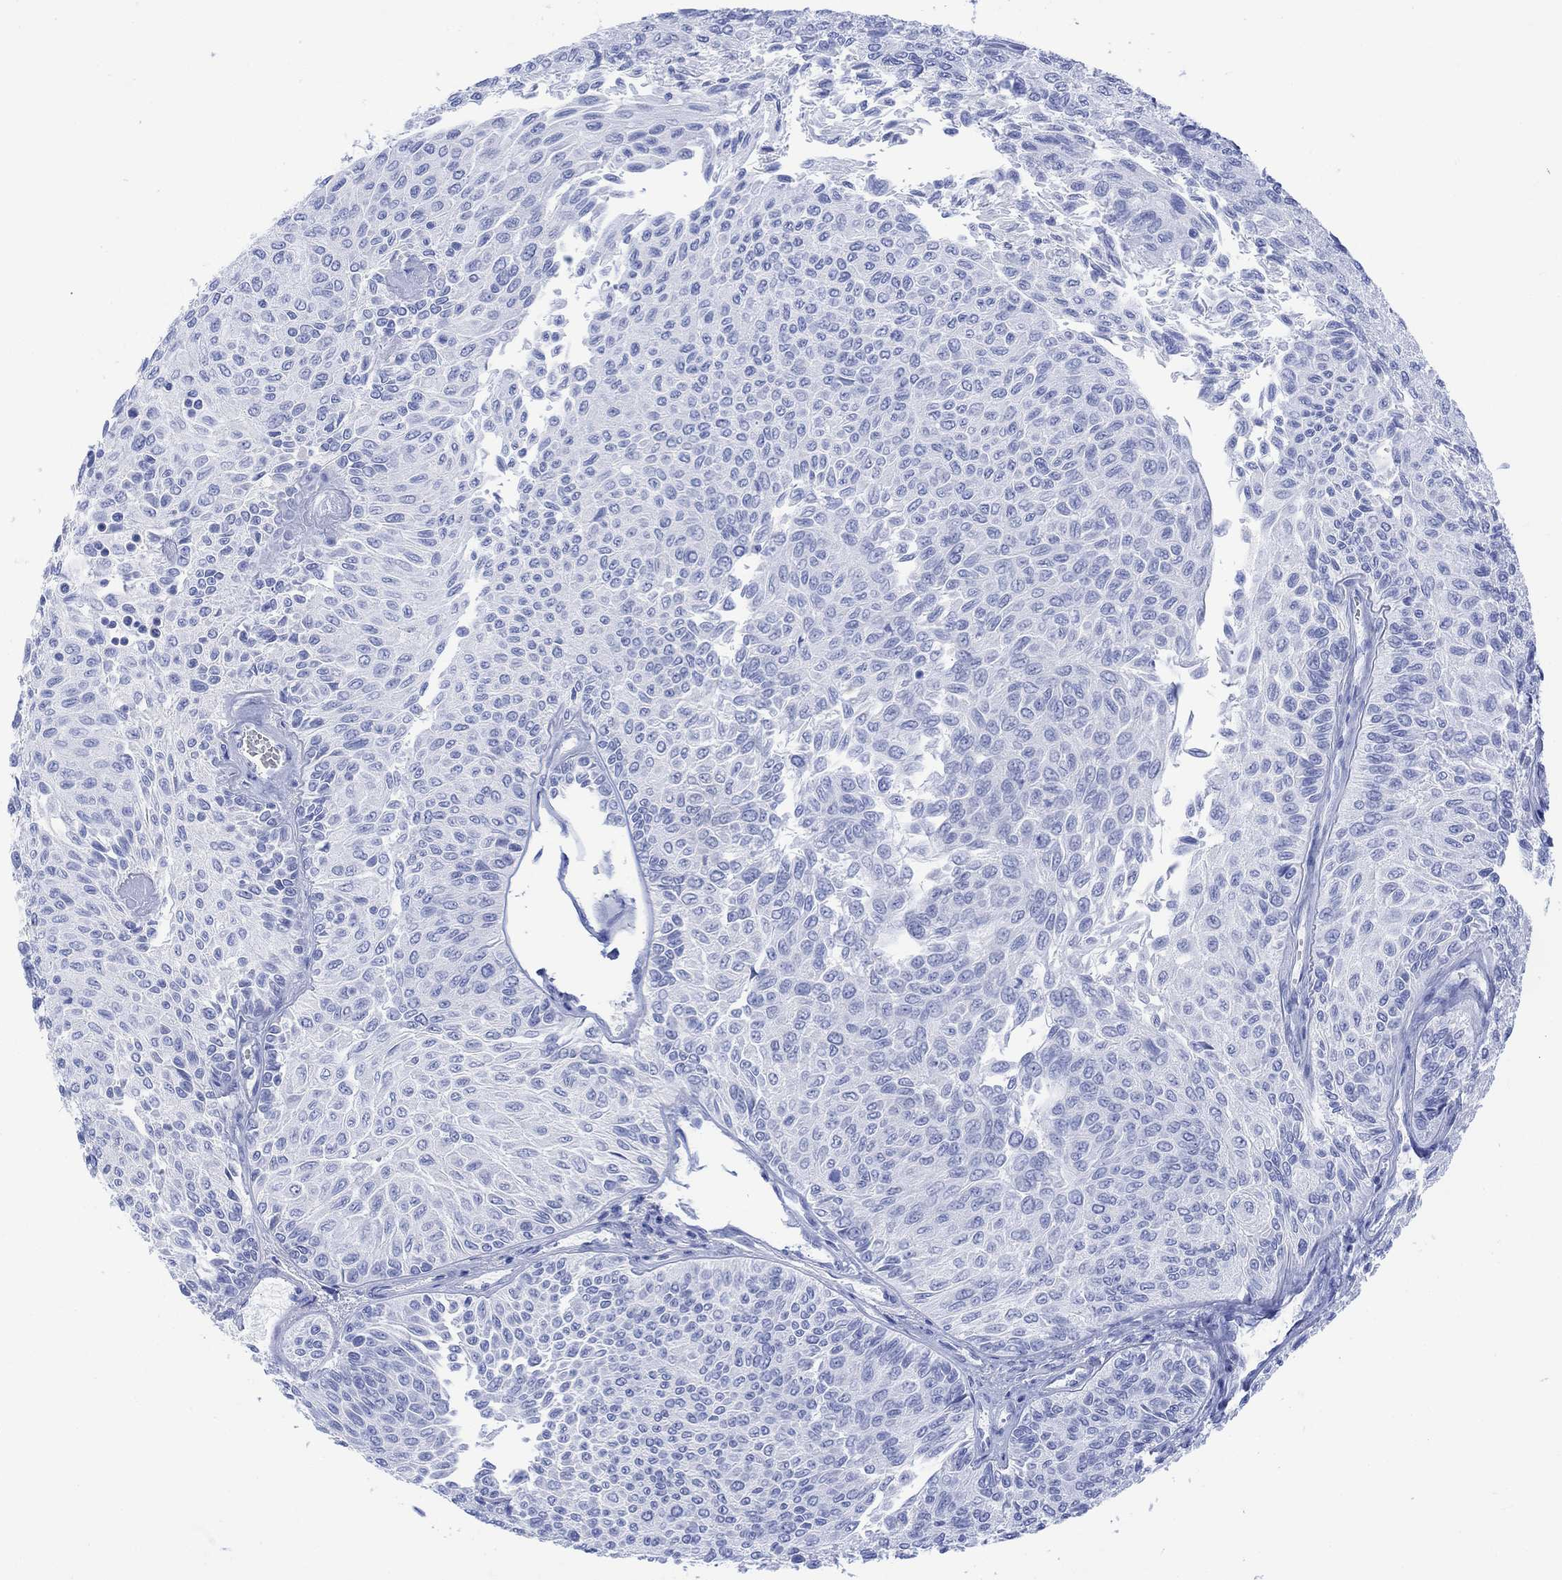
{"staining": {"intensity": "negative", "quantity": "none", "location": "none"}, "tissue": "urothelial cancer", "cell_type": "Tumor cells", "image_type": "cancer", "snomed": [{"axis": "morphology", "description": "Urothelial carcinoma, Low grade"}, {"axis": "topography", "description": "Ureter, NOS"}, {"axis": "topography", "description": "Urinary bladder"}], "caption": "Protein analysis of low-grade urothelial carcinoma exhibits no significant expression in tumor cells.", "gene": "CELF4", "patient": {"sex": "male", "age": 78}}